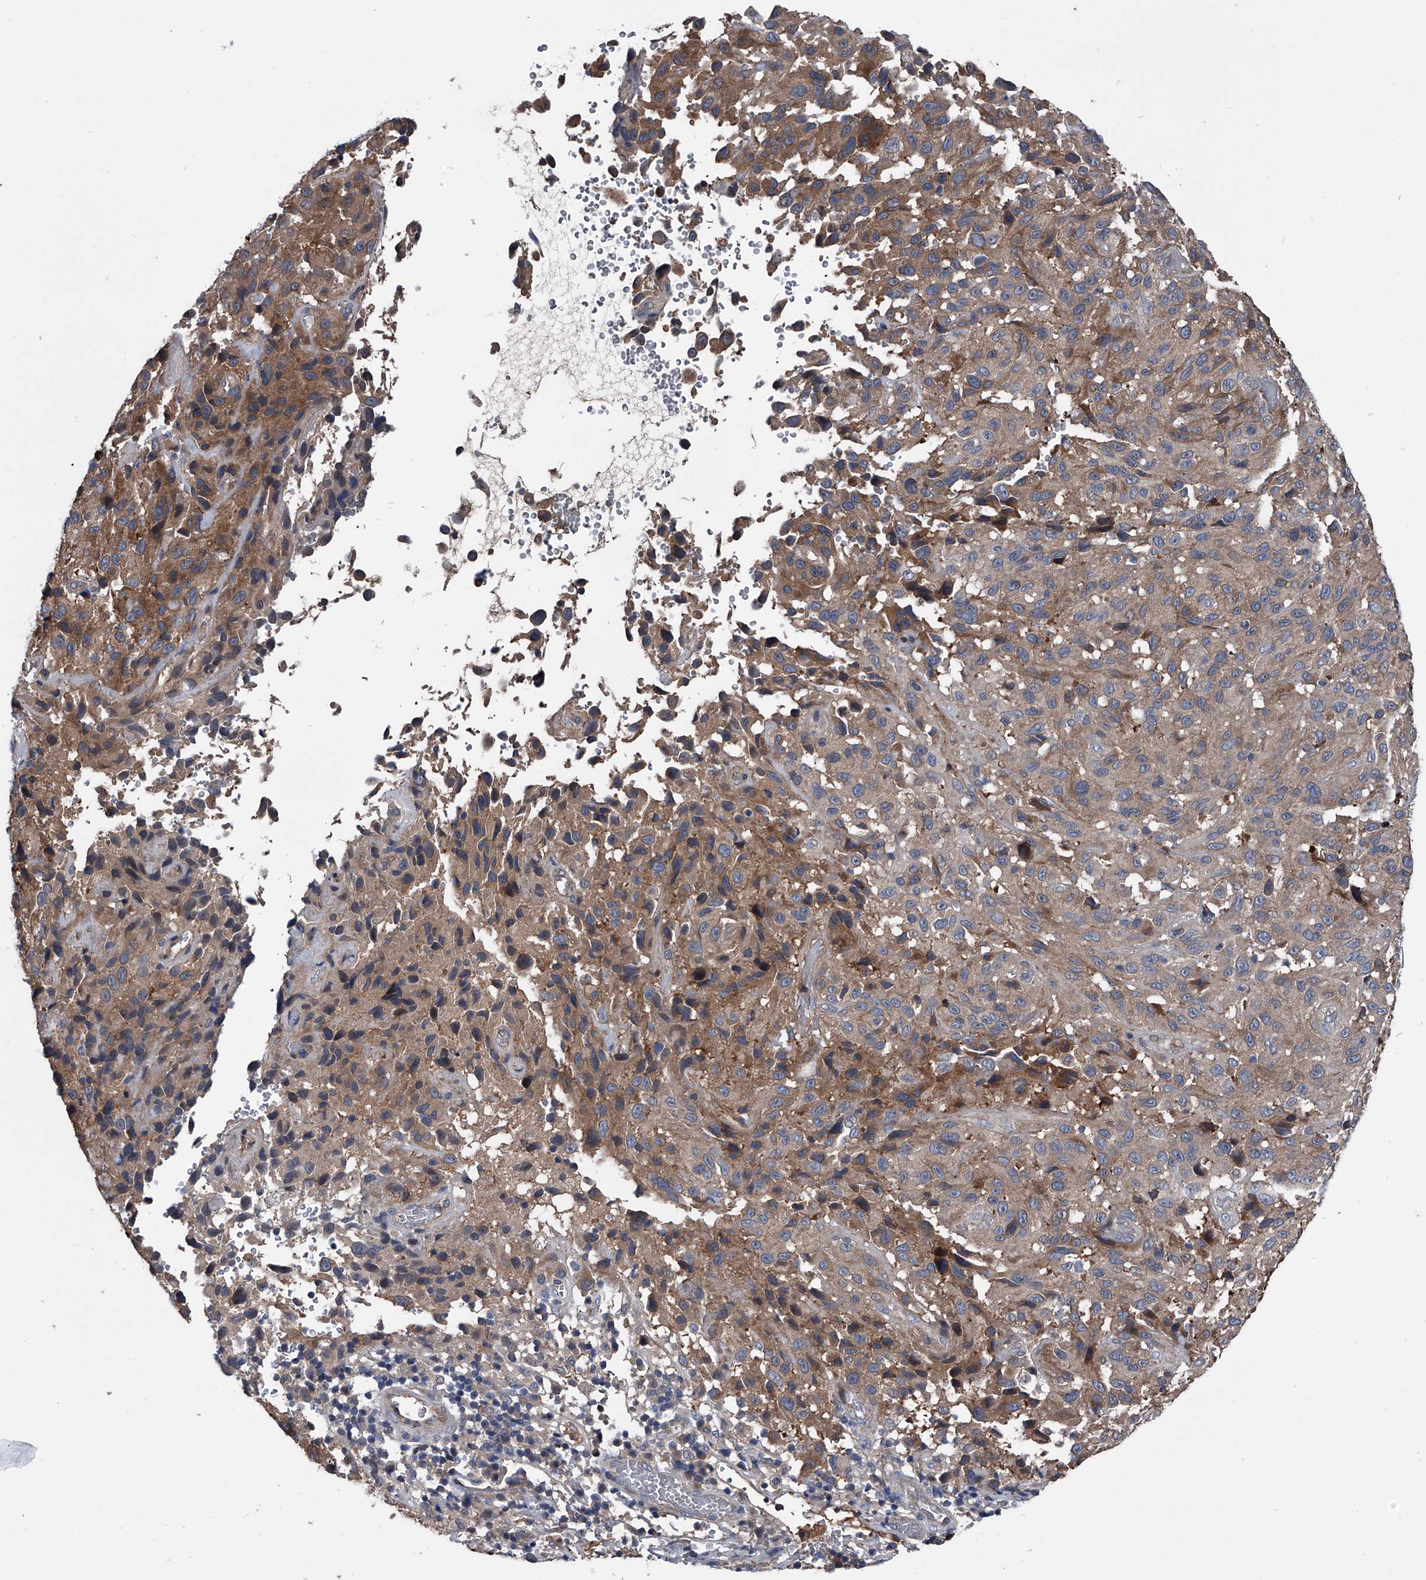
{"staining": {"intensity": "weak", "quantity": ">75%", "location": "cytoplasmic/membranous"}, "tissue": "melanoma", "cell_type": "Tumor cells", "image_type": "cancer", "snomed": [{"axis": "morphology", "description": "Malignant melanoma, NOS"}, {"axis": "topography", "description": "Skin"}], "caption": "IHC of human malignant melanoma demonstrates low levels of weak cytoplasmic/membranous staining in about >75% of tumor cells.", "gene": "KIF13A", "patient": {"sex": "male", "age": 66}}